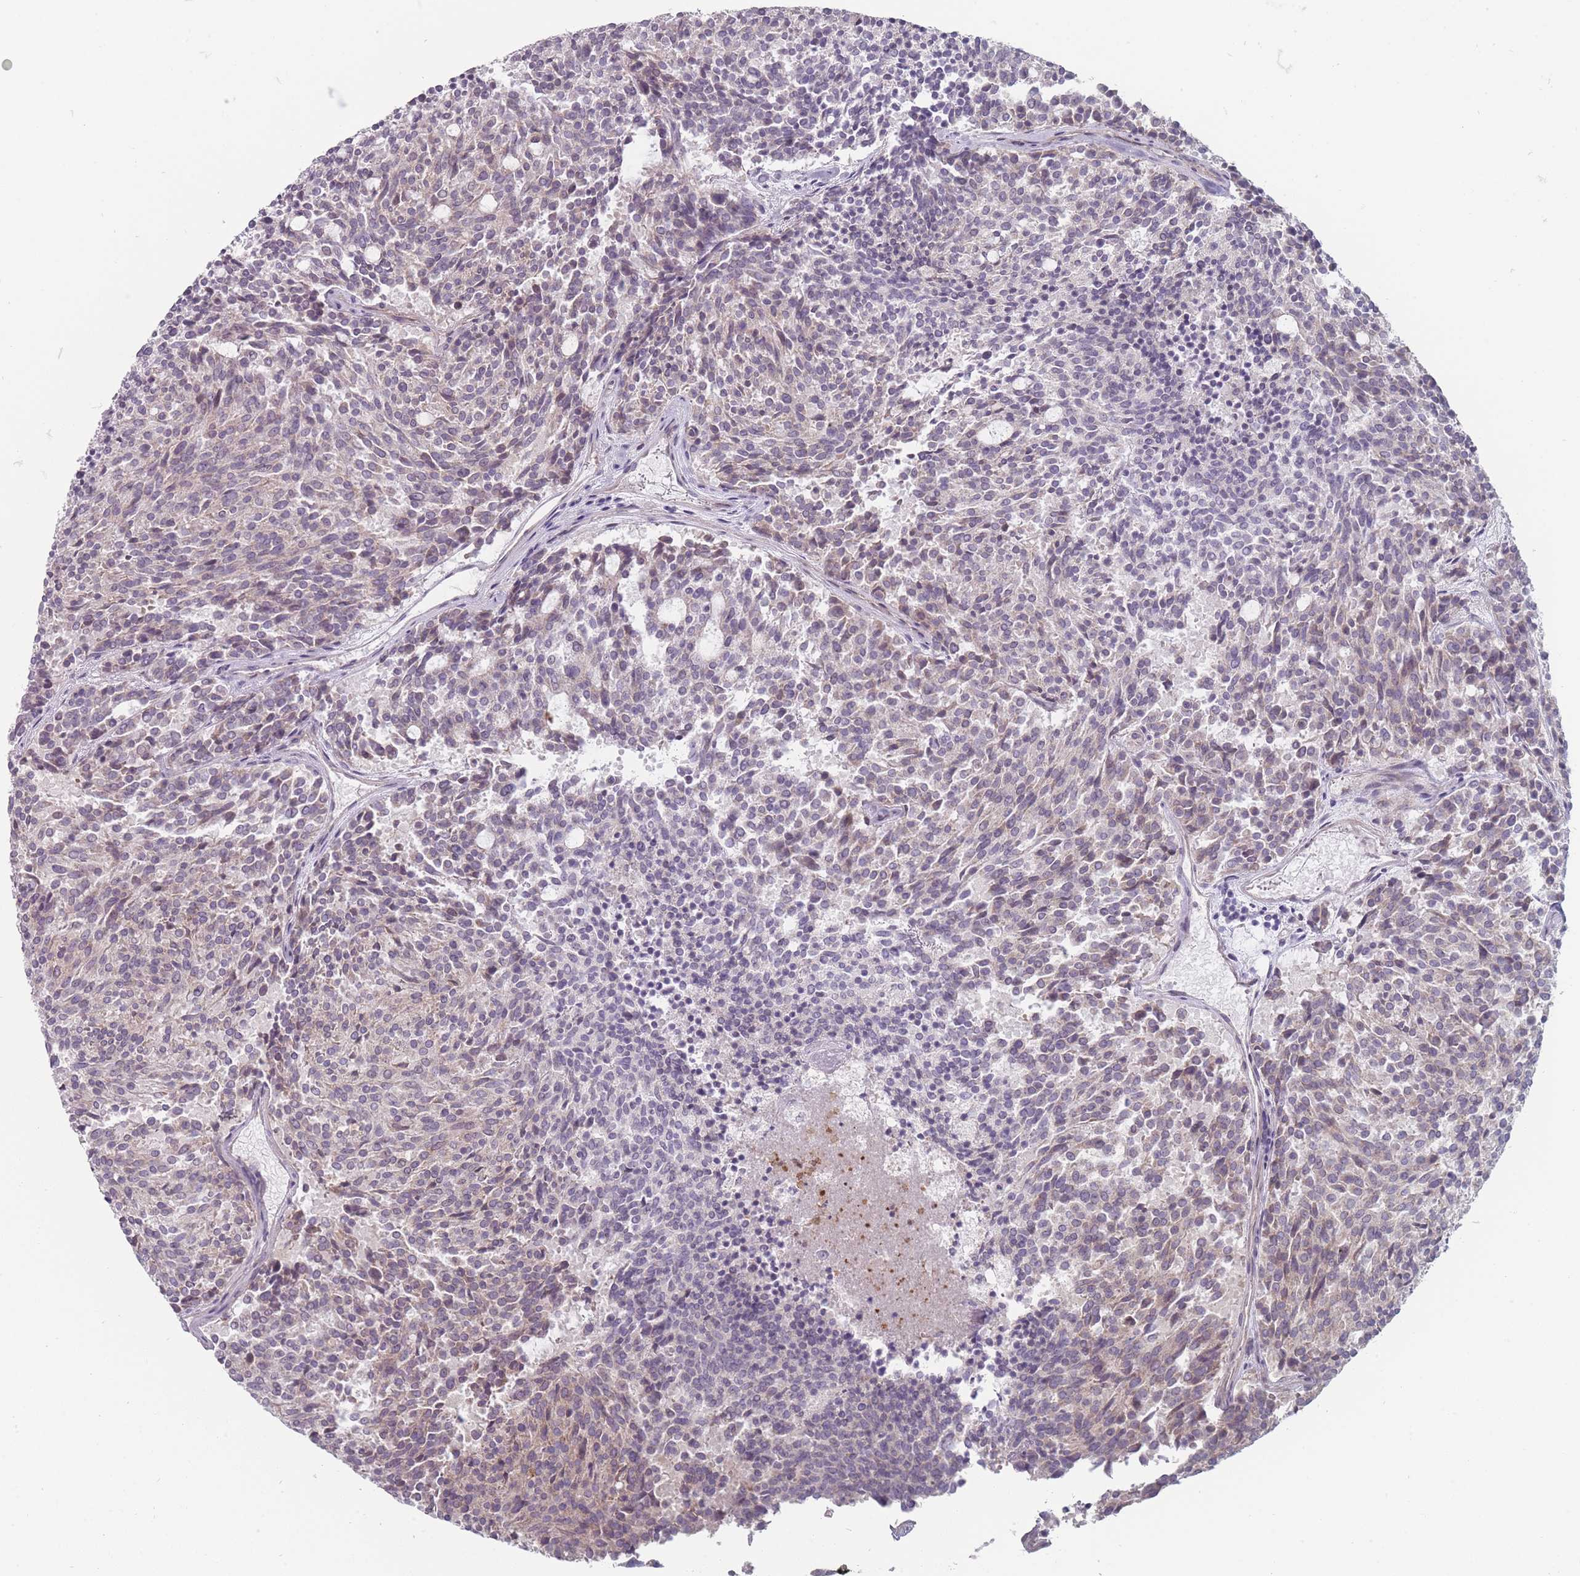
{"staining": {"intensity": "weak", "quantity": "<25%", "location": "cytoplasmic/membranous"}, "tissue": "carcinoid", "cell_type": "Tumor cells", "image_type": "cancer", "snomed": [{"axis": "morphology", "description": "Carcinoid, malignant, NOS"}, {"axis": "topography", "description": "Pancreas"}], "caption": "Immunohistochemistry image of carcinoid stained for a protein (brown), which reveals no expression in tumor cells.", "gene": "PCDH12", "patient": {"sex": "female", "age": 54}}